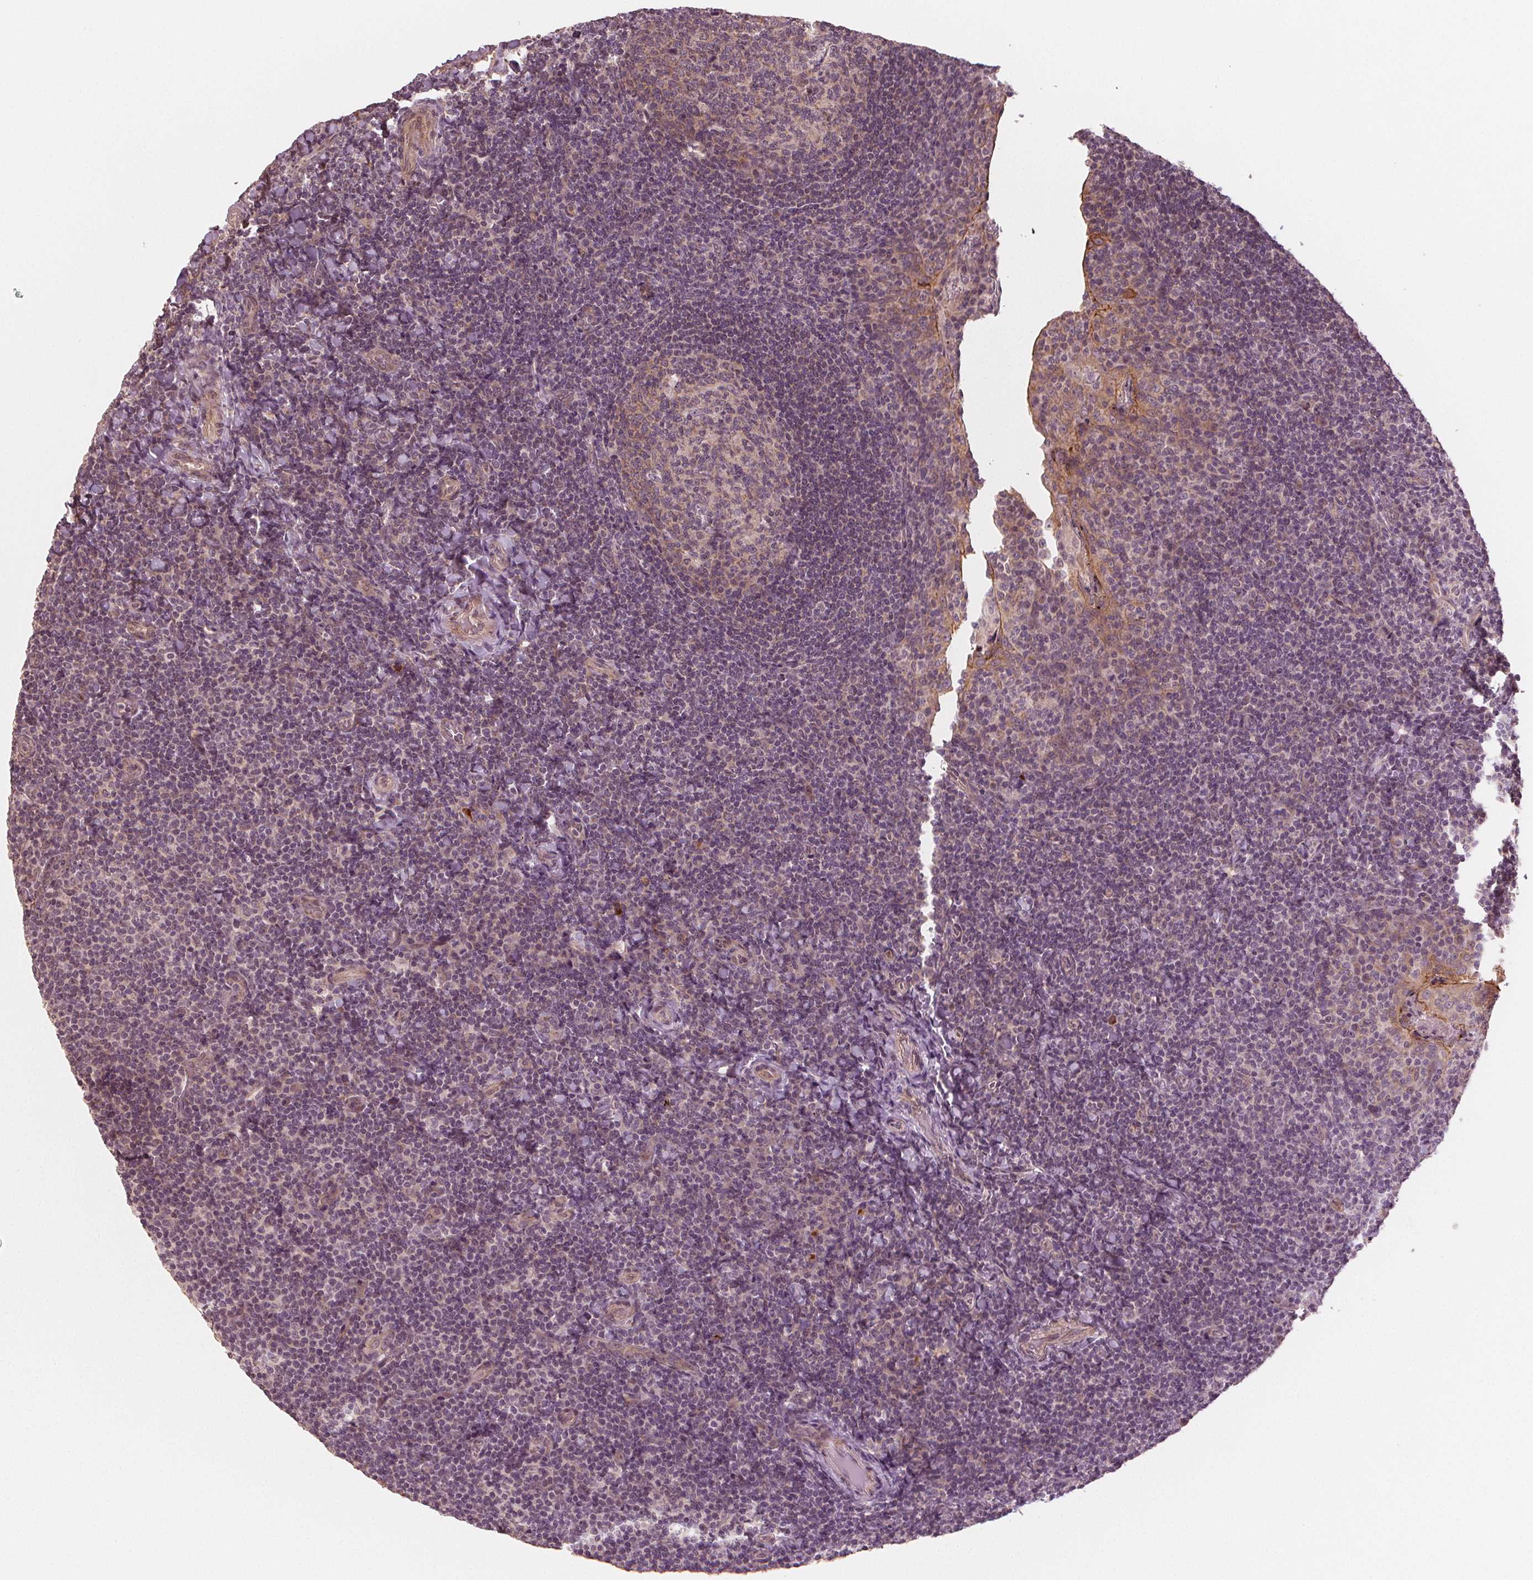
{"staining": {"intensity": "negative", "quantity": "none", "location": "none"}, "tissue": "tonsil", "cell_type": "Germinal center cells", "image_type": "normal", "snomed": [{"axis": "morphology", "description": "Normal tissue, NOS"}, {"axis": "topography", "description": "Tonsil"}], "caption": "This is a micrograph of immunohistochemistry staining of unremarkable tonsil, which shows no positivity in germinal center cells.", "gene": "CLBA1", "patient": {"sex": "male", "age": 17}}